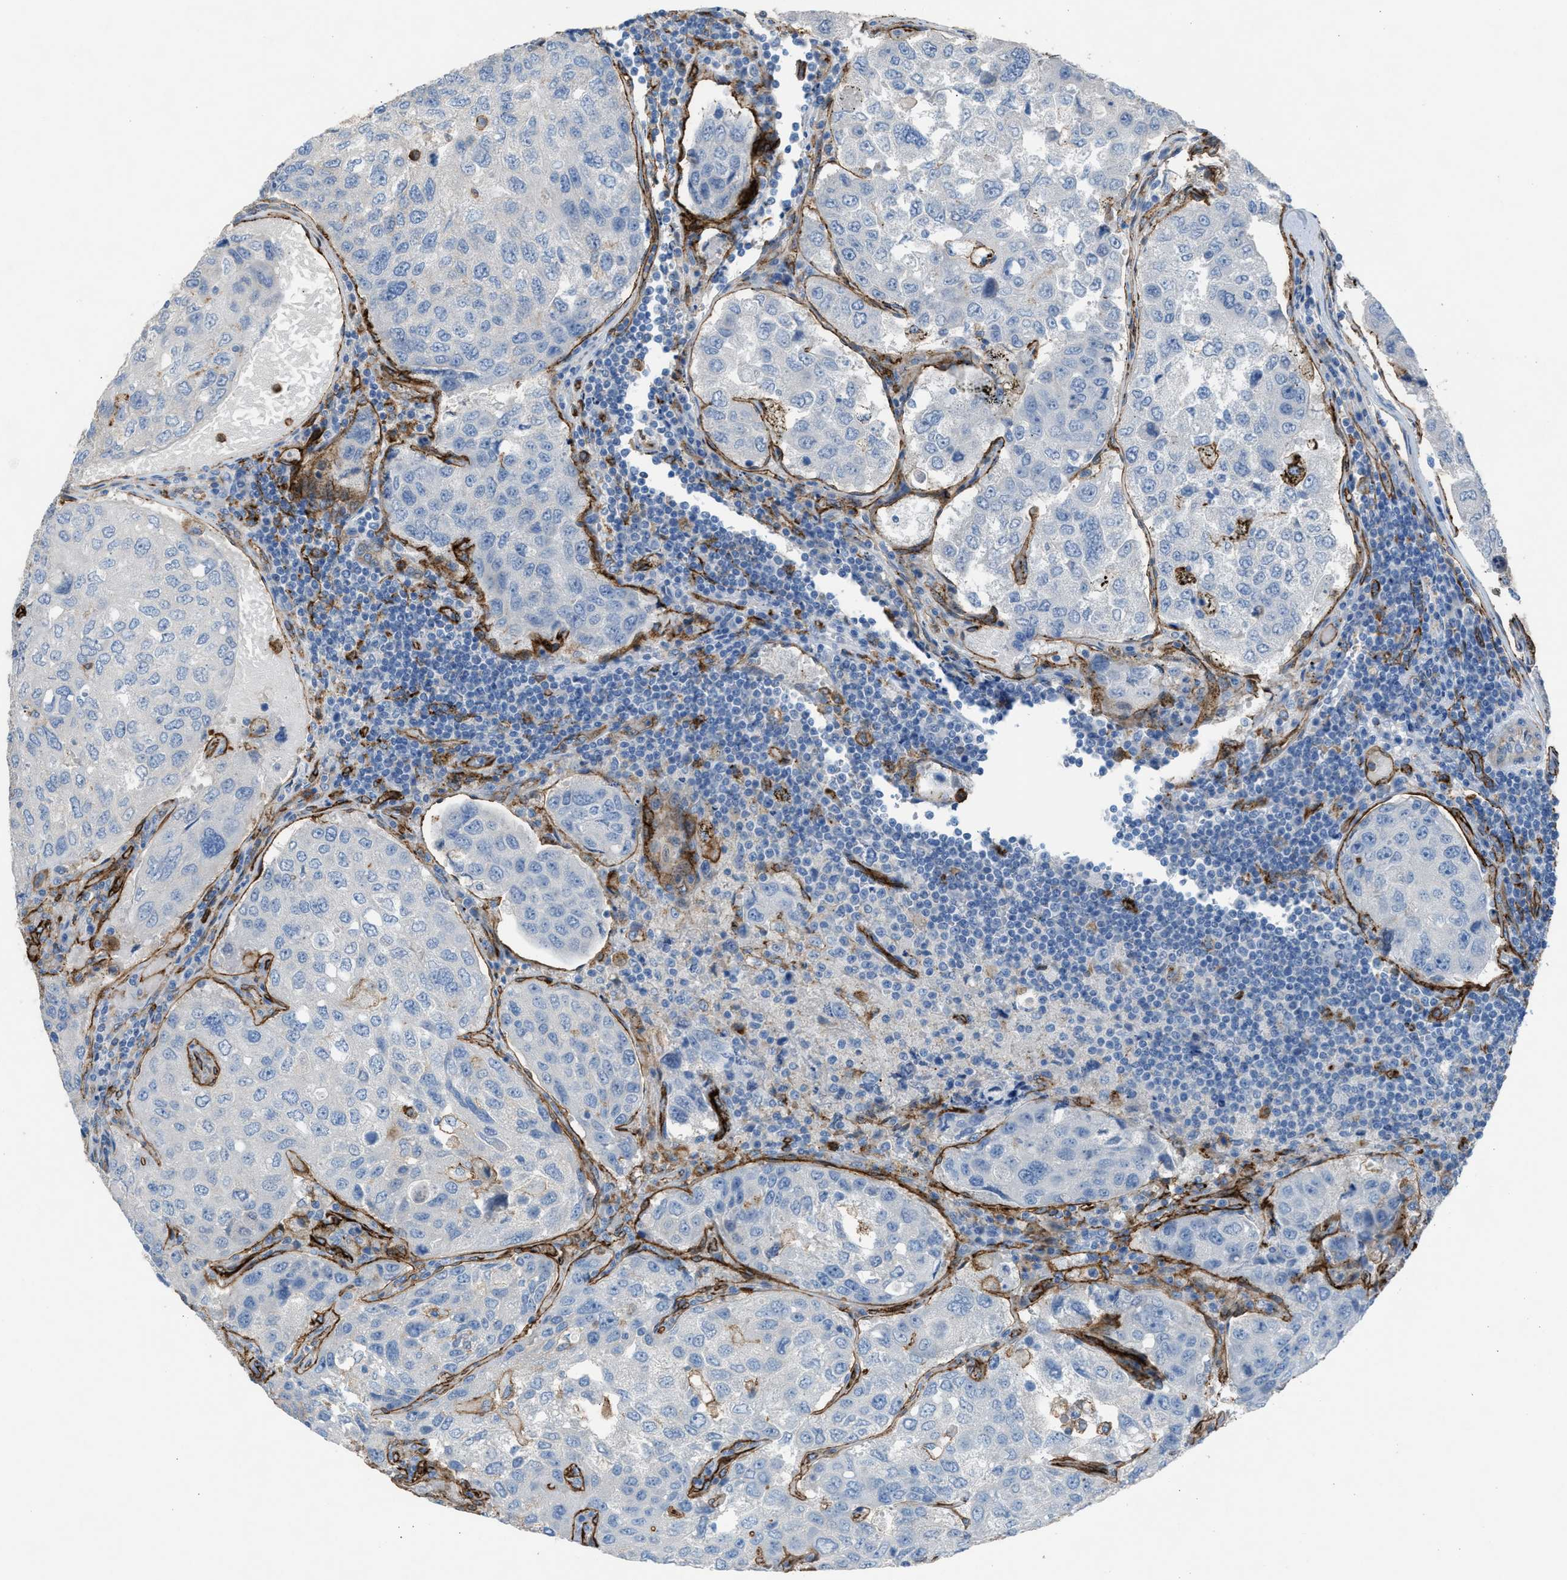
{"staining": {"intensity": "negative", "quantity": "none", "location": "none"}, "tissue": "urothelial cancer", "cell_type": "Tumor cells", "image_type": "cancer", "snomed": [{"axis": "morphology", "description": "Urothelial carcinoma, High grade"}, {"axis": "topography", "description": "Lymph node"}, {"axis": "topography", "description": "Urinary bladder"}], "caption": "High power microscopy histopathology image of an IHC histopathology image of urothelial carcinoma (high-grade), revealing no significant expression in tumor cells.", "gene": "DYSF", "patient": {"sex": "male", "age": 51}}